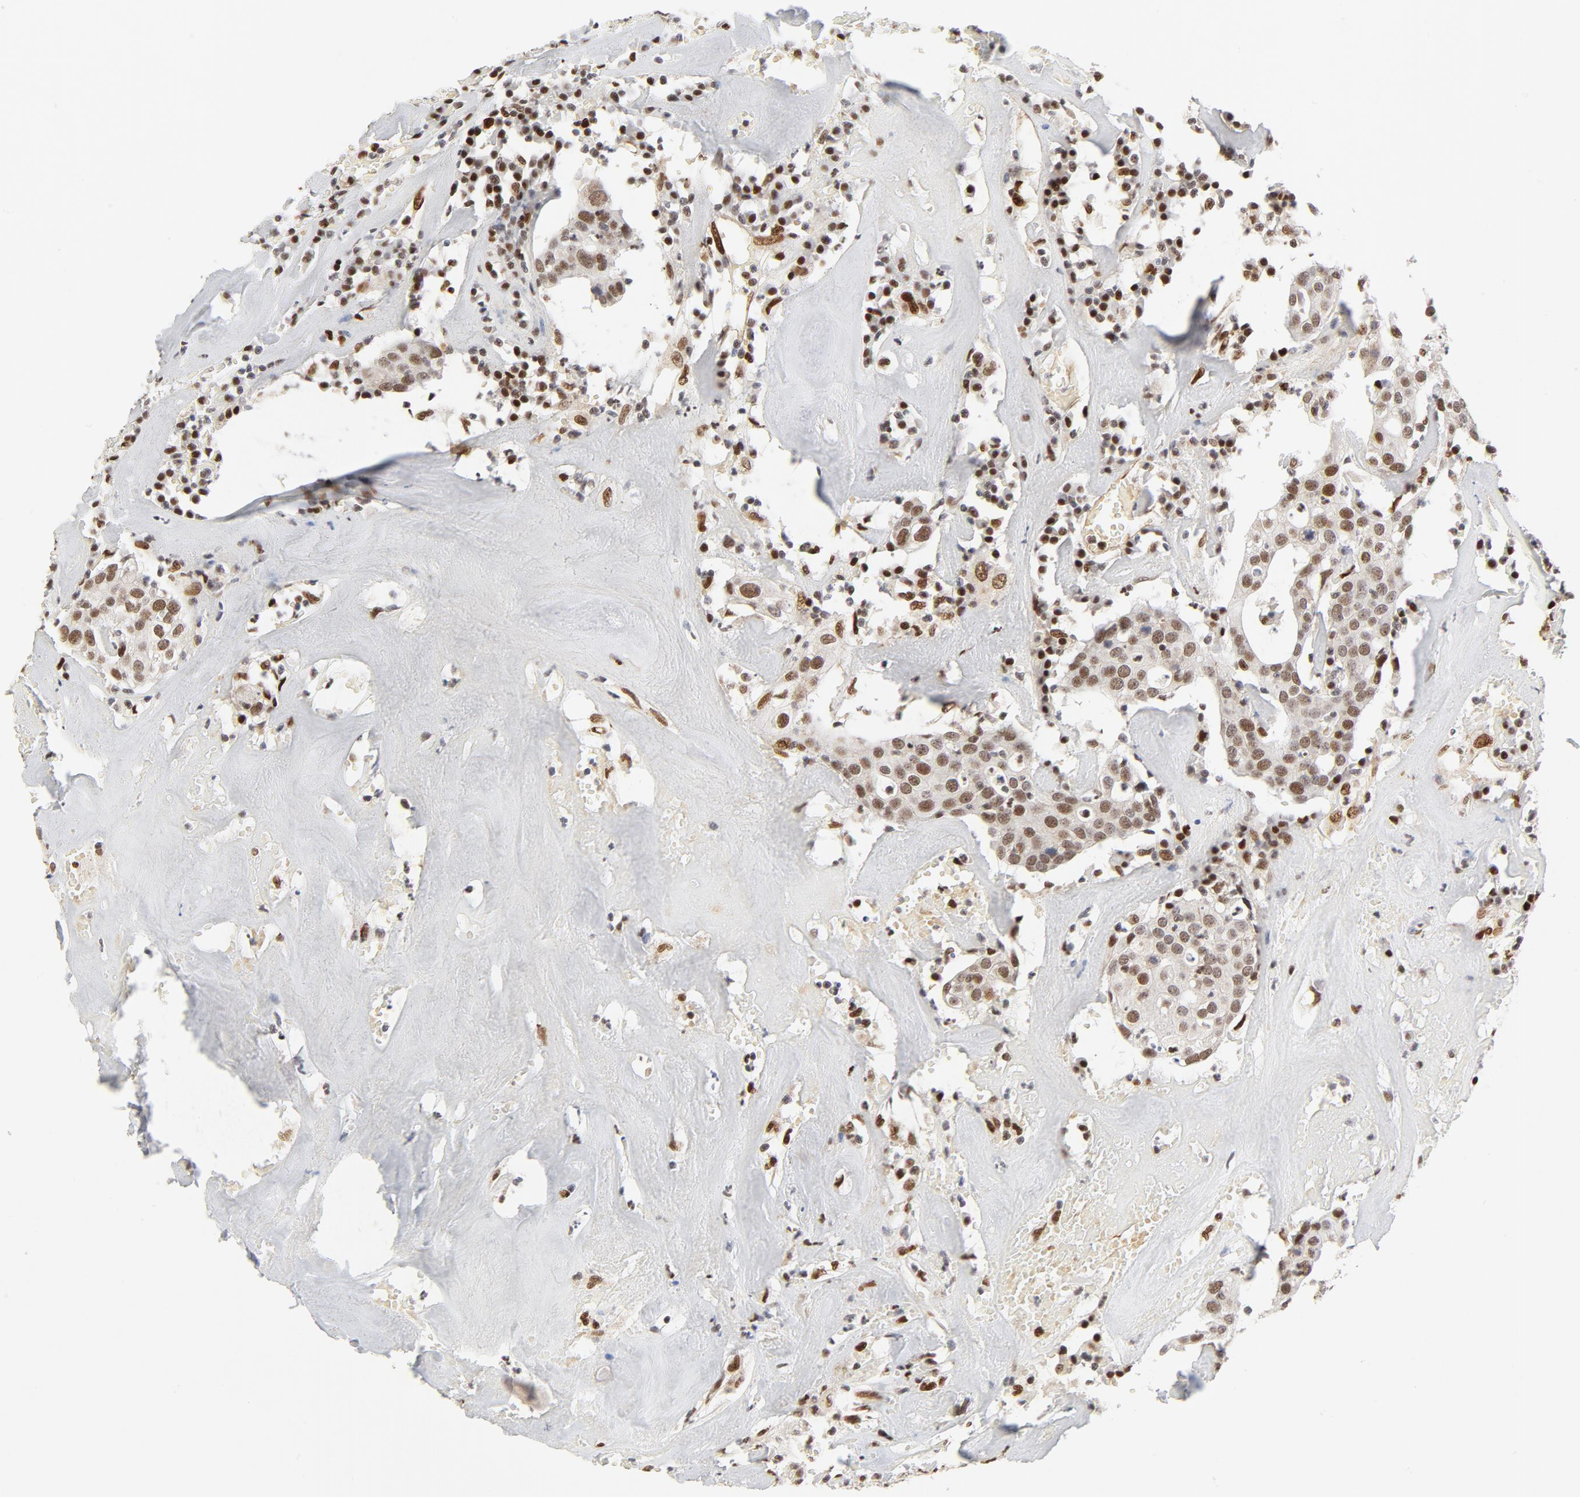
{"staining": {"intensity": "moderate", "quantity": "25%-75%", "location": "nuclear"}, "tissue": "head and neck cancer", "cell_type": "Tumor cells", "image_type": "cancer", "snomed": [{"axis": "morphology", "description": "Adenocarcinoma, NOS"}, {"axis": "topography", "description": "Salivary gland"}, {"axis": "topography", "description": "Head-Neck"}], "caption": "IHC histopathology image of neoplastic tissue: head and neck cancer (adenocarcinoma) stained using immunohistochemistry reveals medium levels of moderate protein expression localized specifically in the nuclear of tumor cells, appearing as a nuclear brown color.", "gene": "MEF2A", "patient": {"sex": "female", "age": 65}}